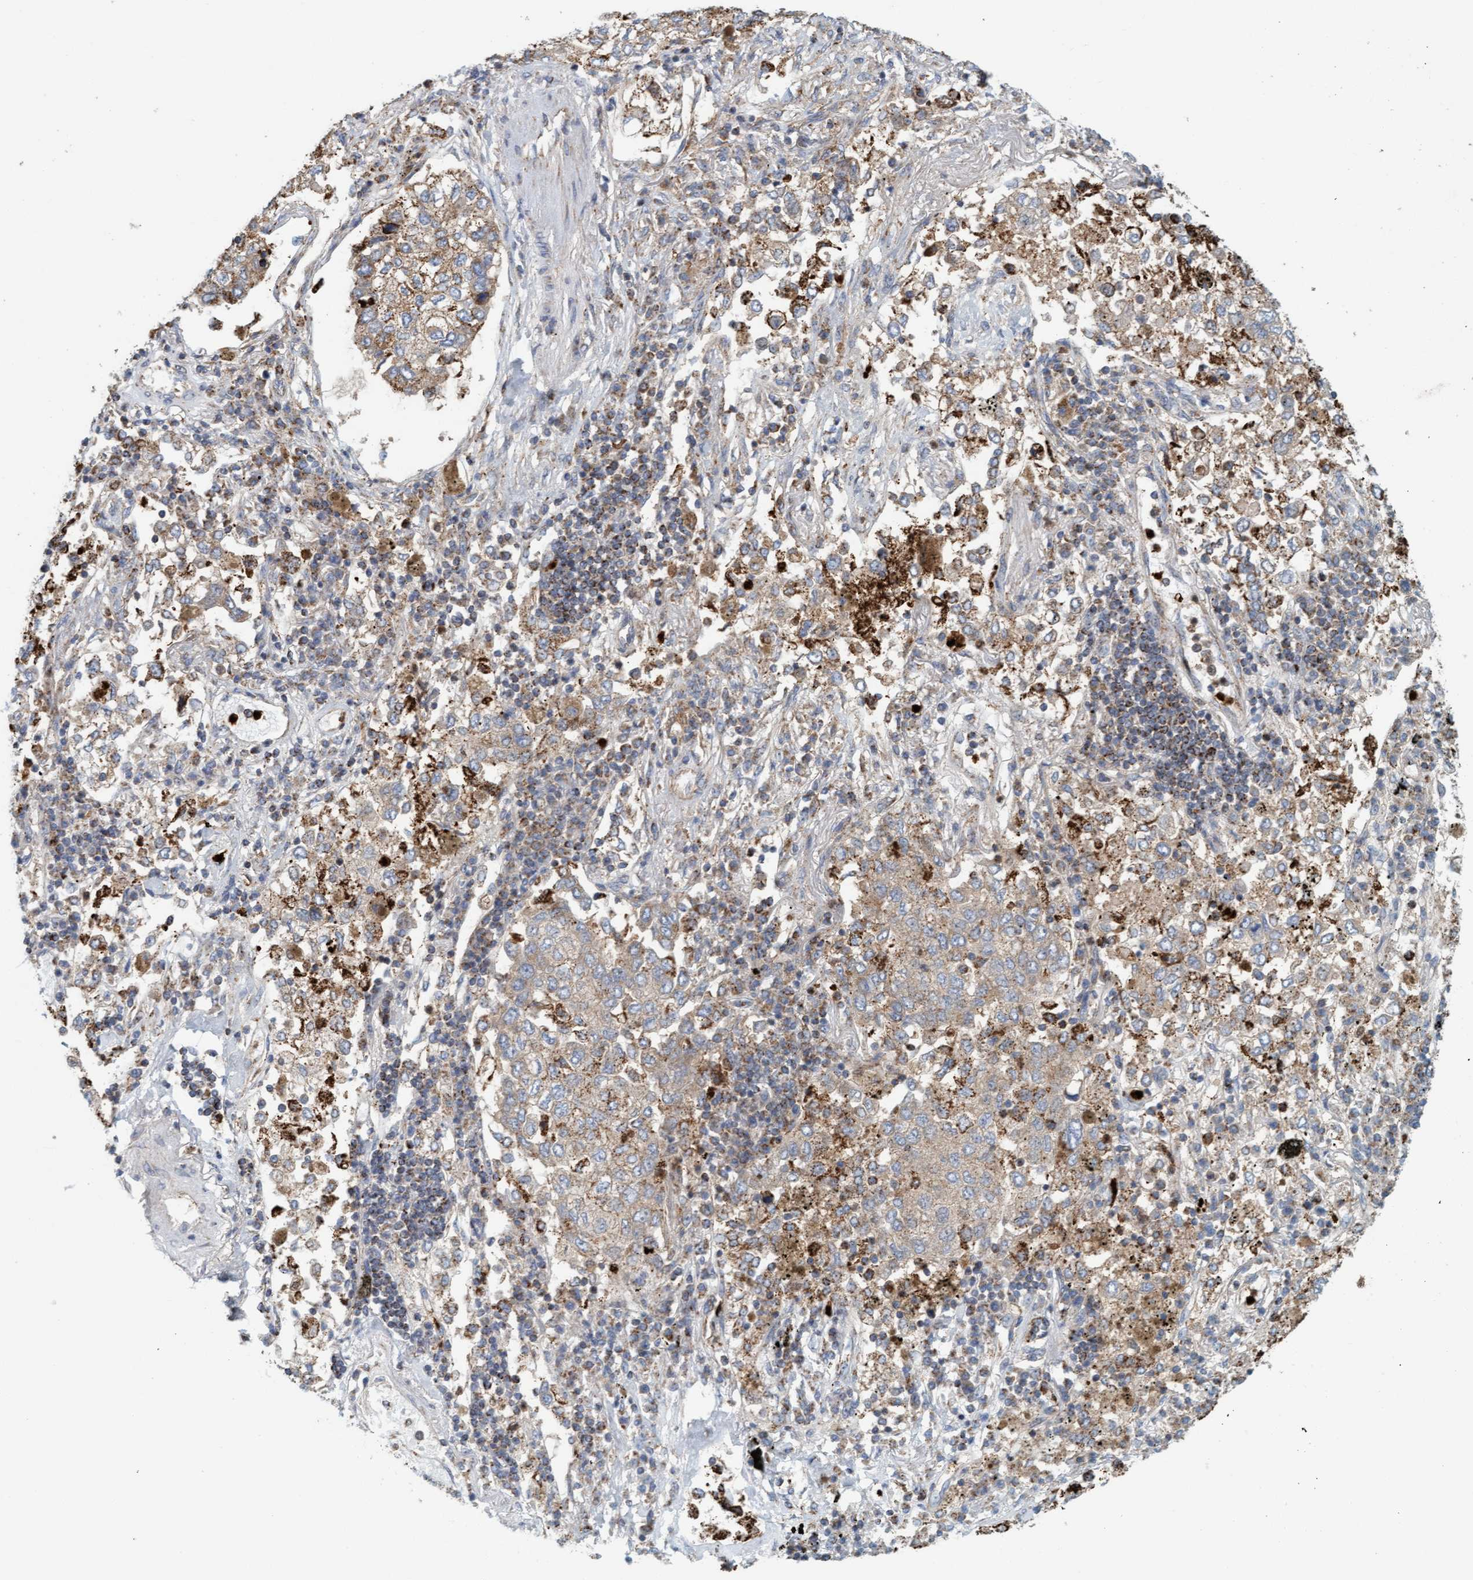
{"staining": {"intensity": "moderate", "quantity": ">75%", "location": "cytoplasmic/membranous"}, "tissue": "lung cancer", "cell_type": "Tumor cells", "image_type": "cancer", "snomed": [{"axis": "morphology", "description": "Inflammation, NOS"}, {"axis": "morphology", "description": "Adenocarcinoma, NOS"}, {"axis": "topography", "description": "Lung"}], "caption": "Lung cancer (adenocarcinoma) tissue displays moderate cytoplasmic/membranous positivity in approximately >75% of tumor cells, visualized by immunohistochemistry. Ihc stains the protein of interest in brown and the nuclei are stained blue.", "gene": "B9D1", "patient": {"sex": "male", "age": 63}}